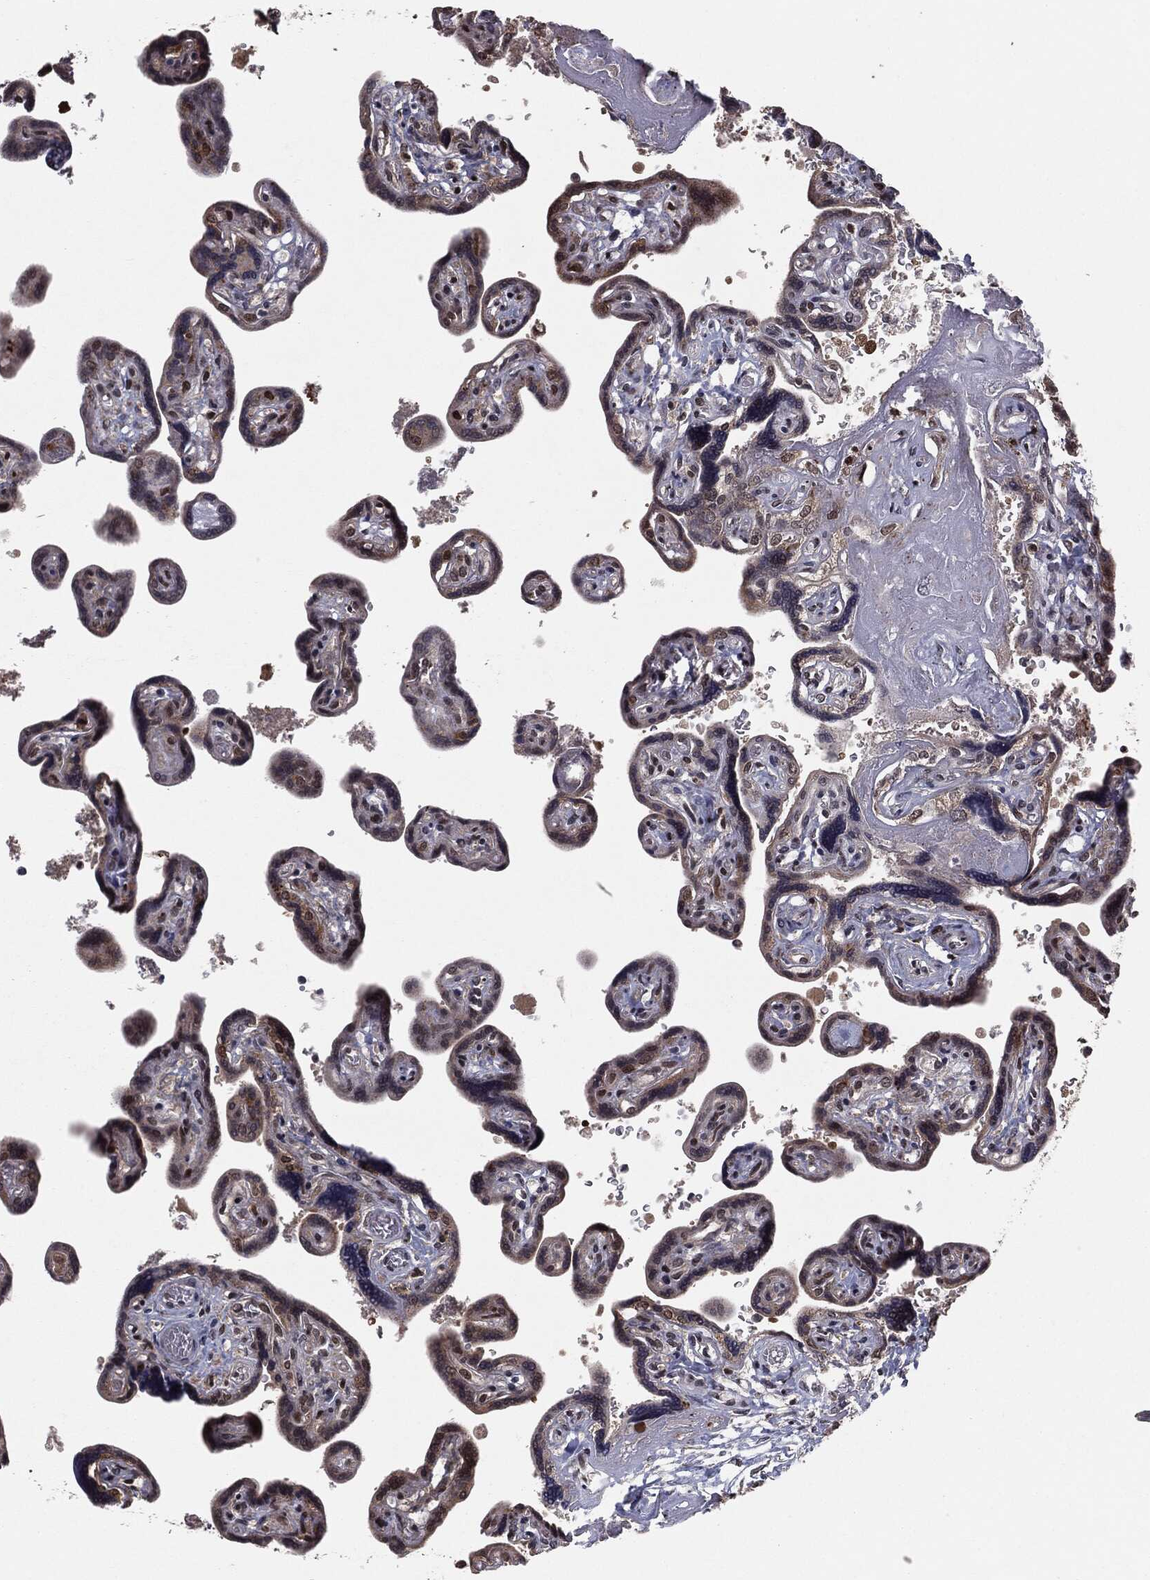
{"staining": {"intensity": "strong", "quantity": ">75%", "location": "cytoplasmic/membranous"}, "tissue": "placenta", "cell_type": "Decidual cells", "image_type": "normal", "snomed": [{"axis": "morphology", "description": "Normal tissue, NOS"}, {"axis": "topography", "description": "Placenta"}], "caption": "An image of placenta stained for a protein exhibits strong cytoplasmic/membranous brown staining in decidual cells. Nuclei are stained in blue.", "gene": "CHCHD2", "patient": {"sex": "female", "age": 32}}